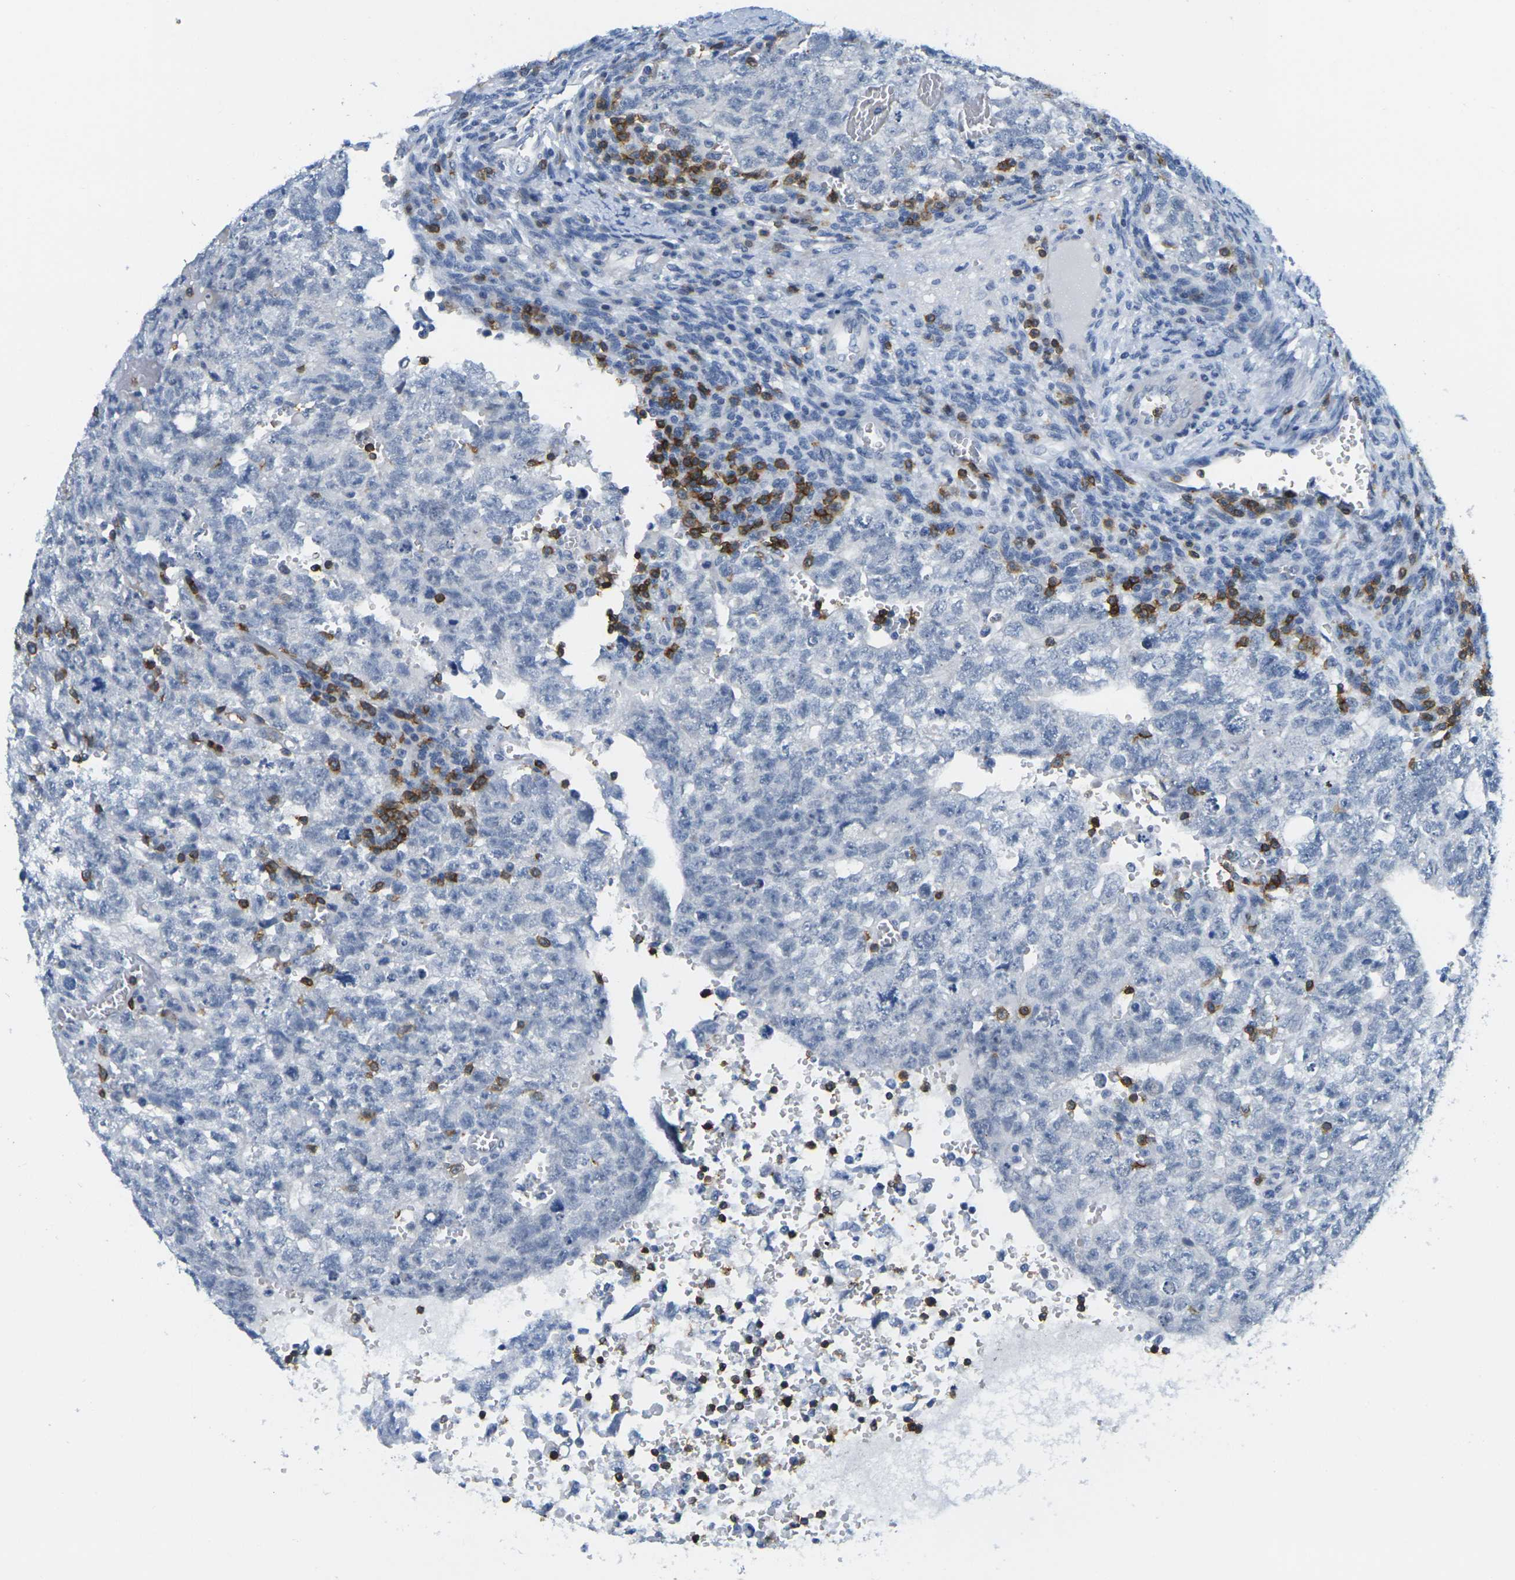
{"staining": {"intensity": "negative", "quantity": "none", "location": "none"}, "tissue": "testis cancer", "cell_type": "Tumor cells", "image_type": "cancer", "snomed": [{"axis": "morphology", "description": "Seminoma, NOS"}, {"axis": "morphology", "description": "Carcinoma, Embryonal, NOS"}, {"axis": "topography", "description": "Testis"}], "caption": "Testis seminoma was stained to show a protein in brown. There is no significant positivity in tumor cells.", "gene": "CD3D", "patient": {"sex": "male", "age": 38}}